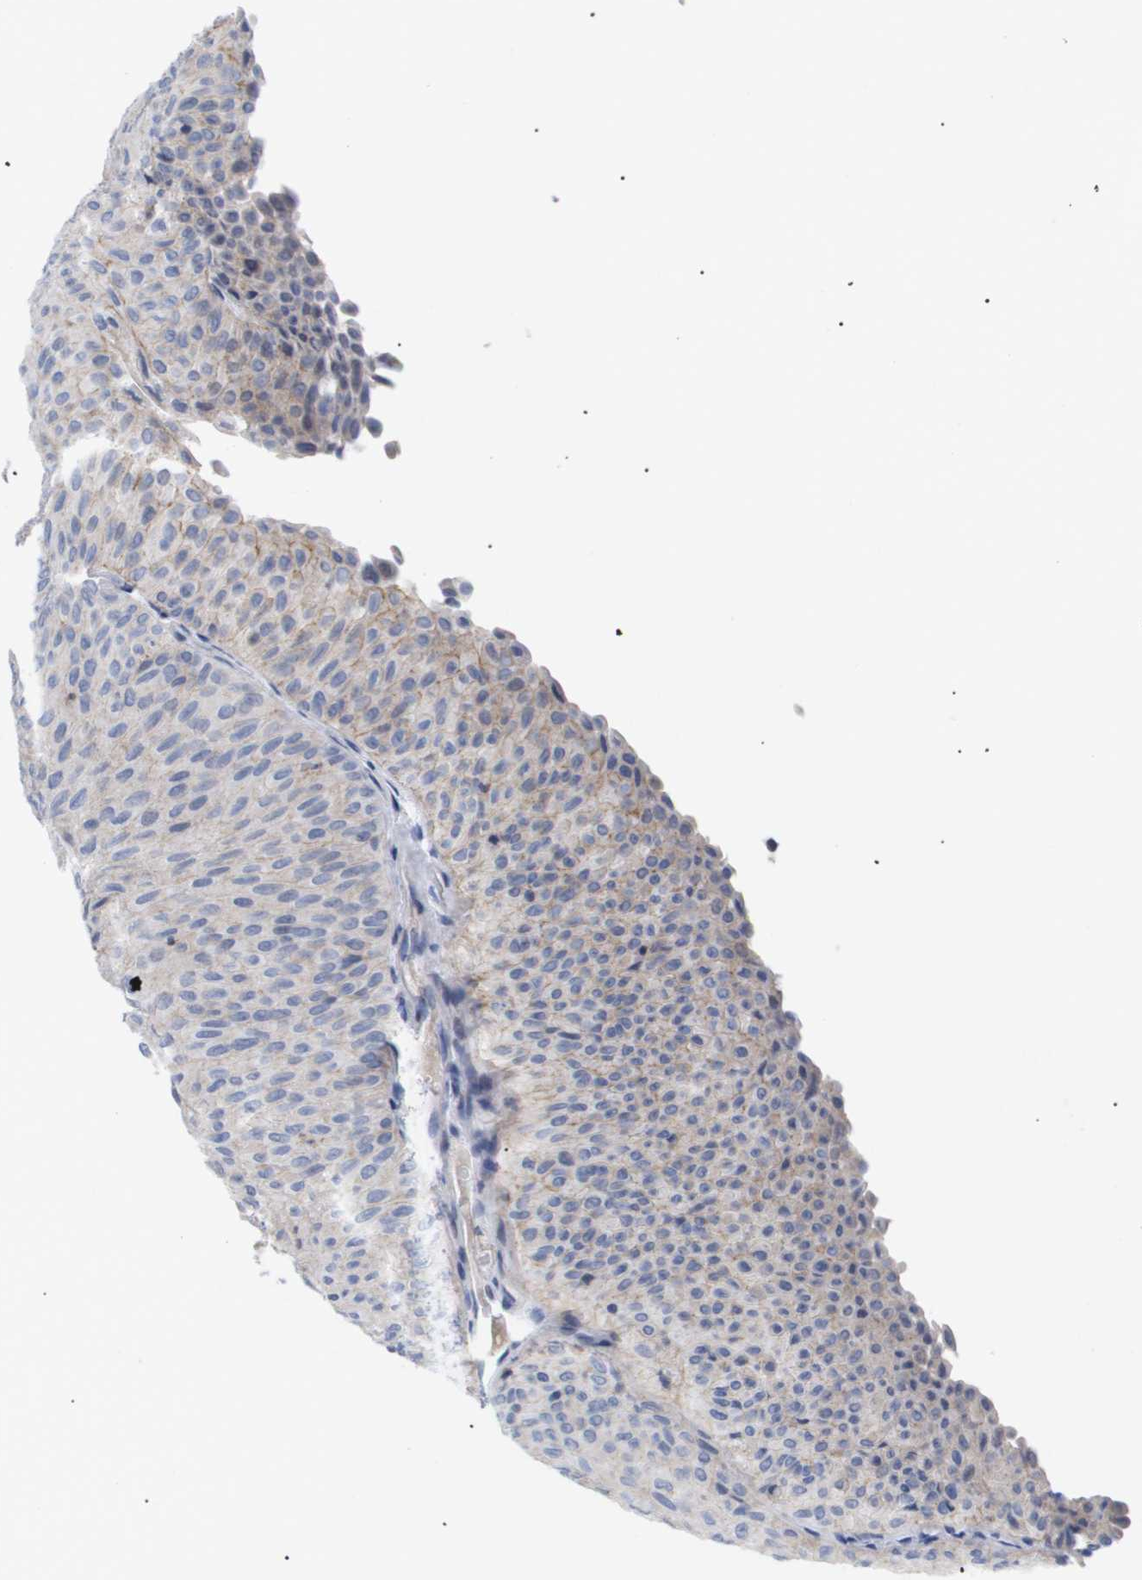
{"staining": {"intensity": "weak", "quantity": "<25%", "location": "cytoplasmic/membranous"}, "tissue": "urothelial cancer", "cell_type": "Tumor cells", "image_type": "cancer", "snomed": [{"axis": "morphology", "description": "Urothelial carcinoma, Low grade"}, {"axis": "topography", "description": "Urinary bladder"}], "caption": "Urothelial carcinoma (low-grade) stained for a protein using immunohistochemistry (IHC) reveals no staining tumor cells.", "gene": "CAV3", "patient": {"sex": "male", "age": 78}}